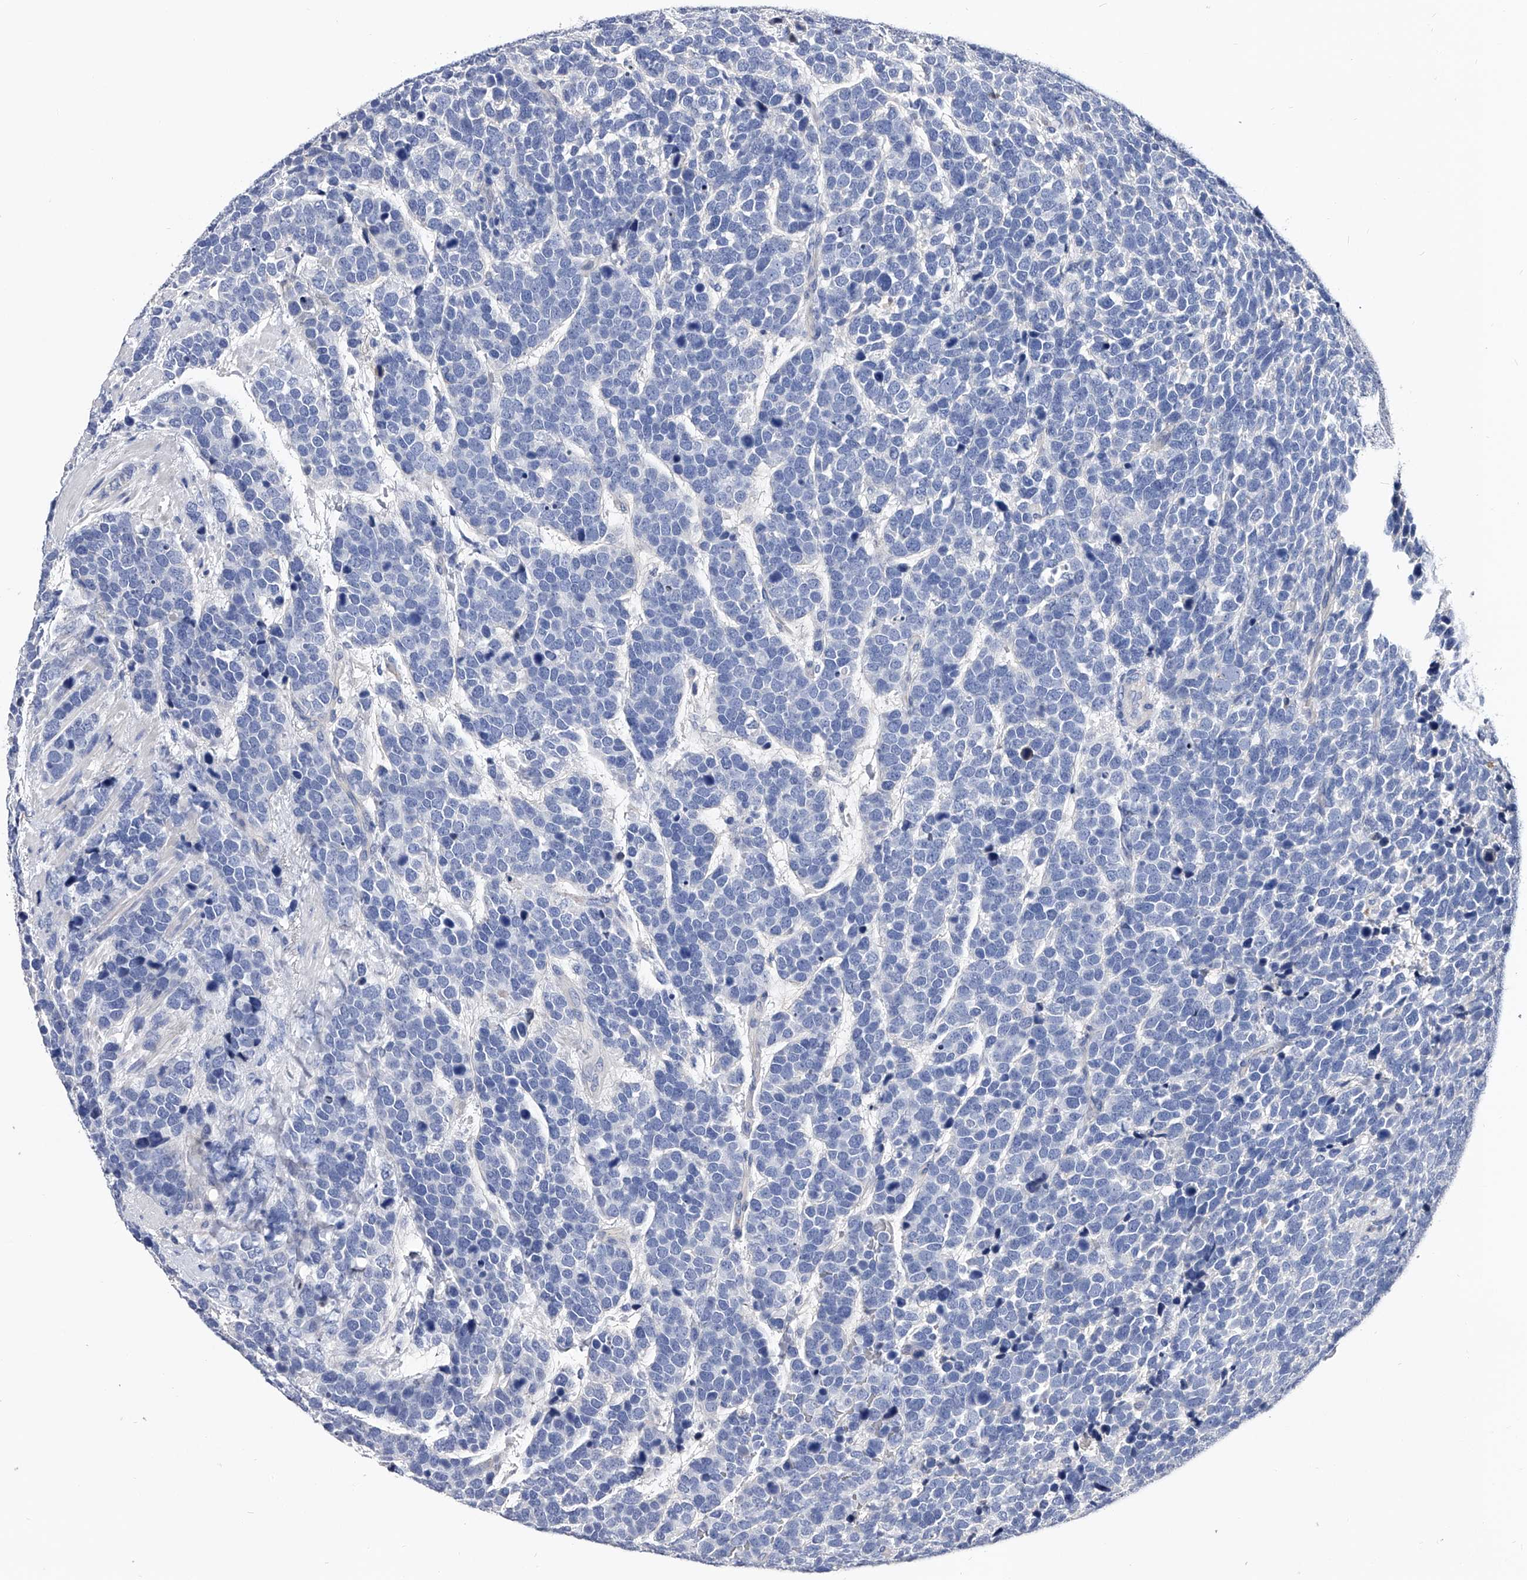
{"staining": {"intensity": "negative", "quantity": "none", "location": "none"}, "tissue": "urothelial cancer", "cell_type": "Tumor cells", "image_type": "cancer", "snomed": [{"axis": "morphology", "description": "Urothelial carcinoma, High grade"}, {"axis": "topography", "description": "Urinary bladder"}], "caption": "Immunohistochemistry (IHC) histopathology image of urothelial carcinoma (high-grade) stained for a protein (brown), which exhibits no positivity in tumor cells. The staining was performed using DAB (3,3'-diaminobenzidine) to visualize the protein expression in brown, while the nuclei were stained in blue with hematoxylin (Magnification: 20x).", "gene": "EFCAB7", "patient": {"sex": "female", "age": 82}}